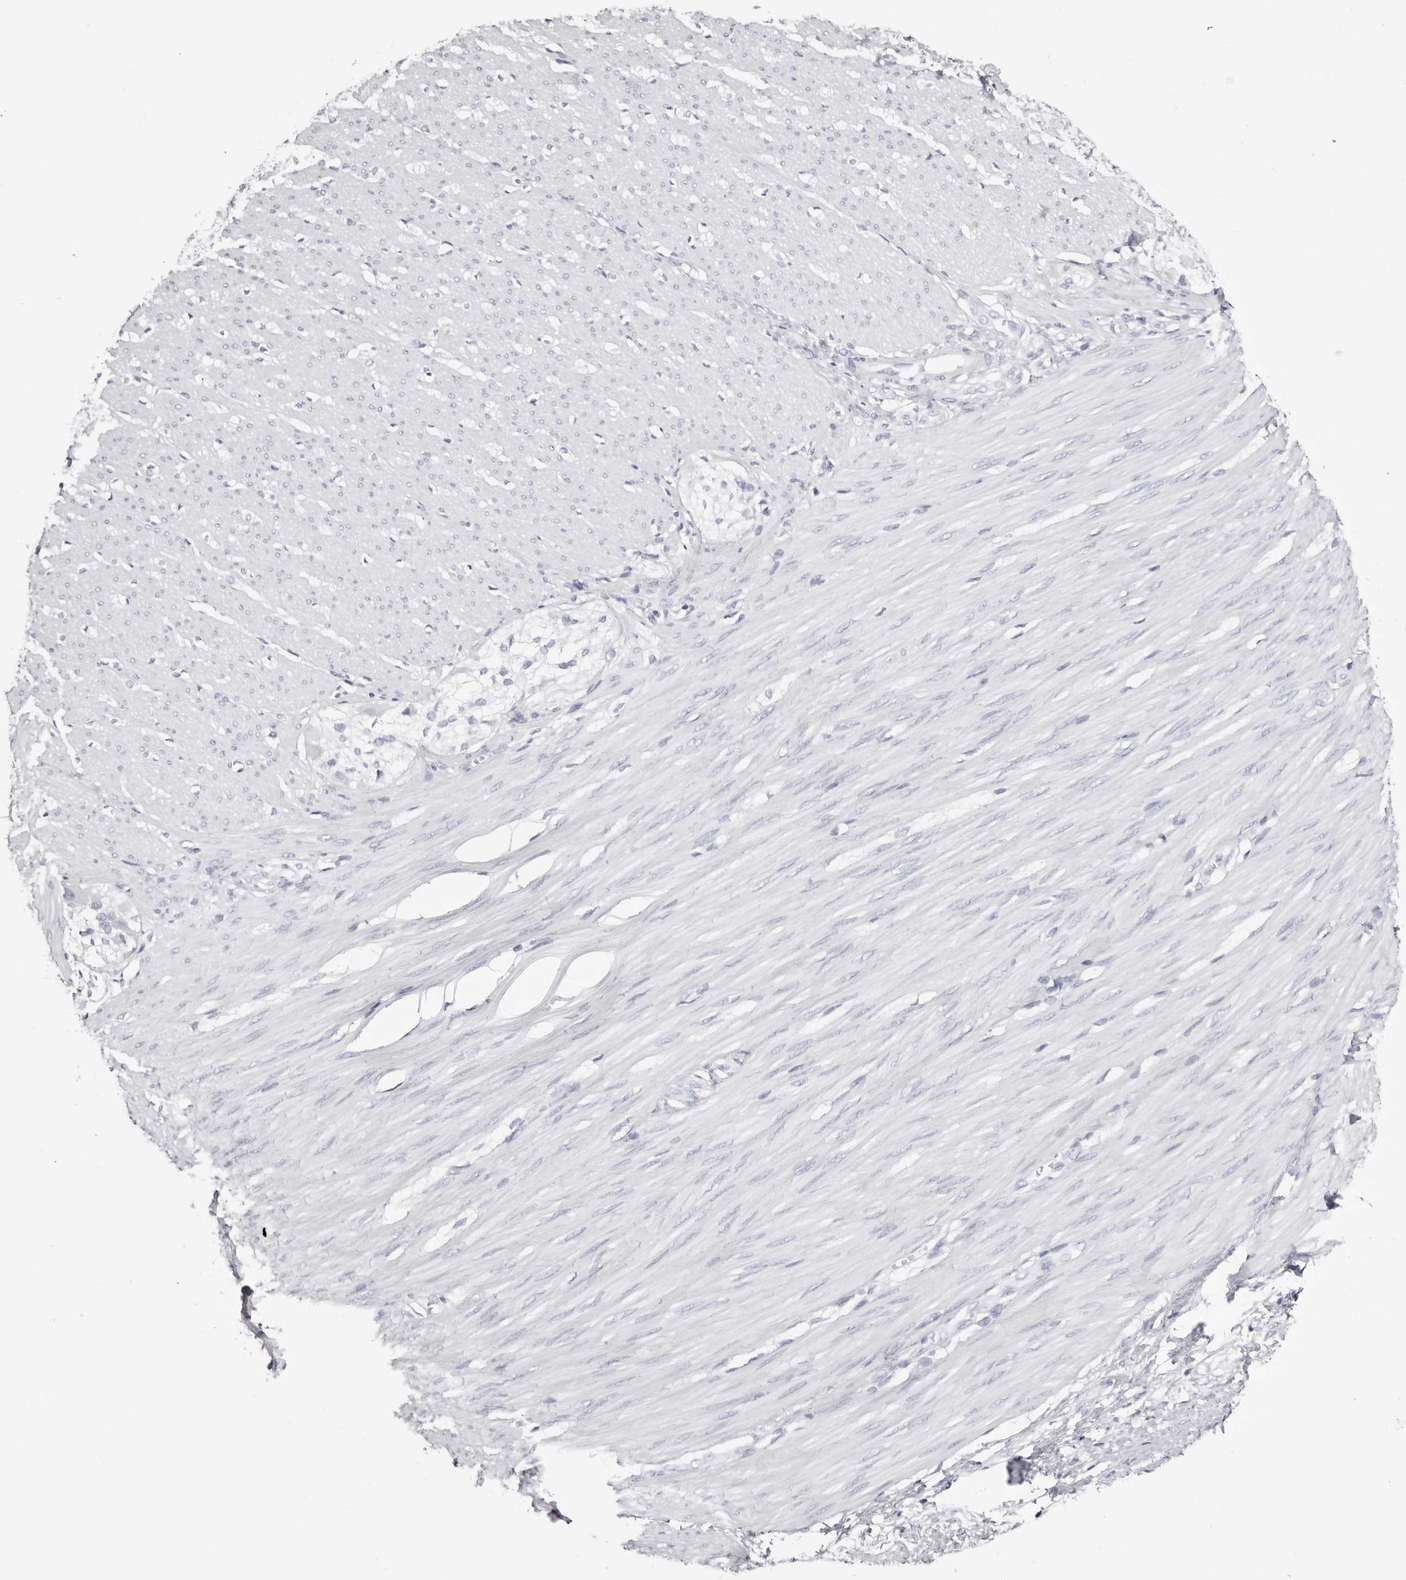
{"staining": {"intensity": "negative", "quantity": "none", "location": "none"}, "tissue": "smooth muscle", "cell_type": "Smooth muscle cells", "image_type": "normal", "snomed": [{"axis": "morphology", "description": "Normal tissue, NOS"}, {"axis": "morphology", "description": "Adenocarcinoma, NOS"}, {"axis": "topography", "description": "Colon"}, {"axis": "topography", "description": "Peripheral nerve tissue"}], "caption": "Immunohistochemistry photomicrograph of normal human smooth muscle stained for a protein (brown), which reveals no expression in smooth muscle cells.", "gene": "AKNAD1", "patient": {"sex": "male", "age": 14}}